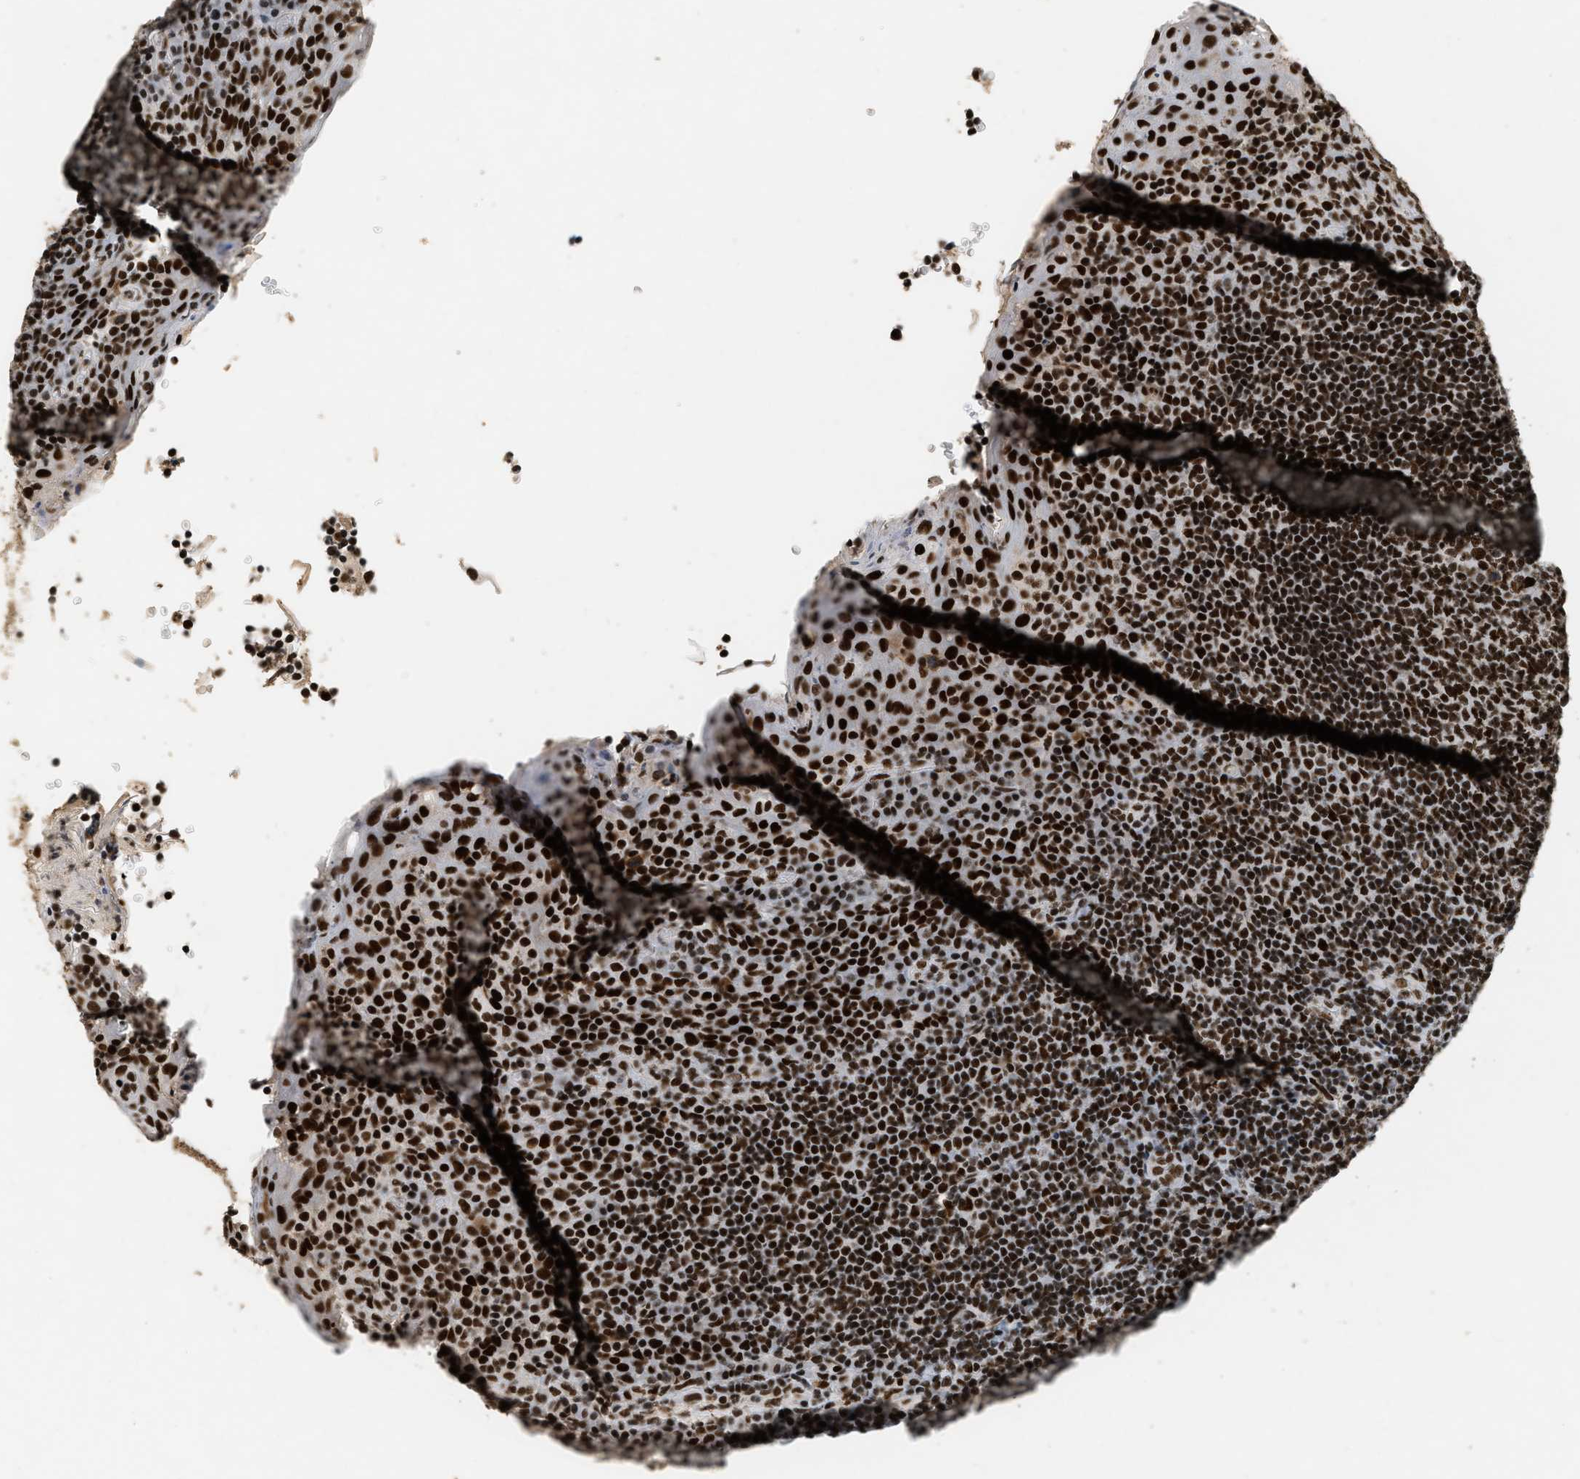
{"staining": {"intensity": "strong", "quantity": ">75%", "location": "nuclear"}, "tissue": "tonsil", "cell_type": "Germinal center cells", "image_type": "normal", "snomed": [{"axis": "morphology", "description": "Normal tissue, NOS"}, {"axis": "topography", "description": "Tonsil"}], "caption": "Immunohistochemical staining of normal tonsil demonstrates strong nuclear protein expression in approximately >75% of germinal center cells.", "gene": "SMARCB1", "patient": {"sex": "male", "age": 17}}